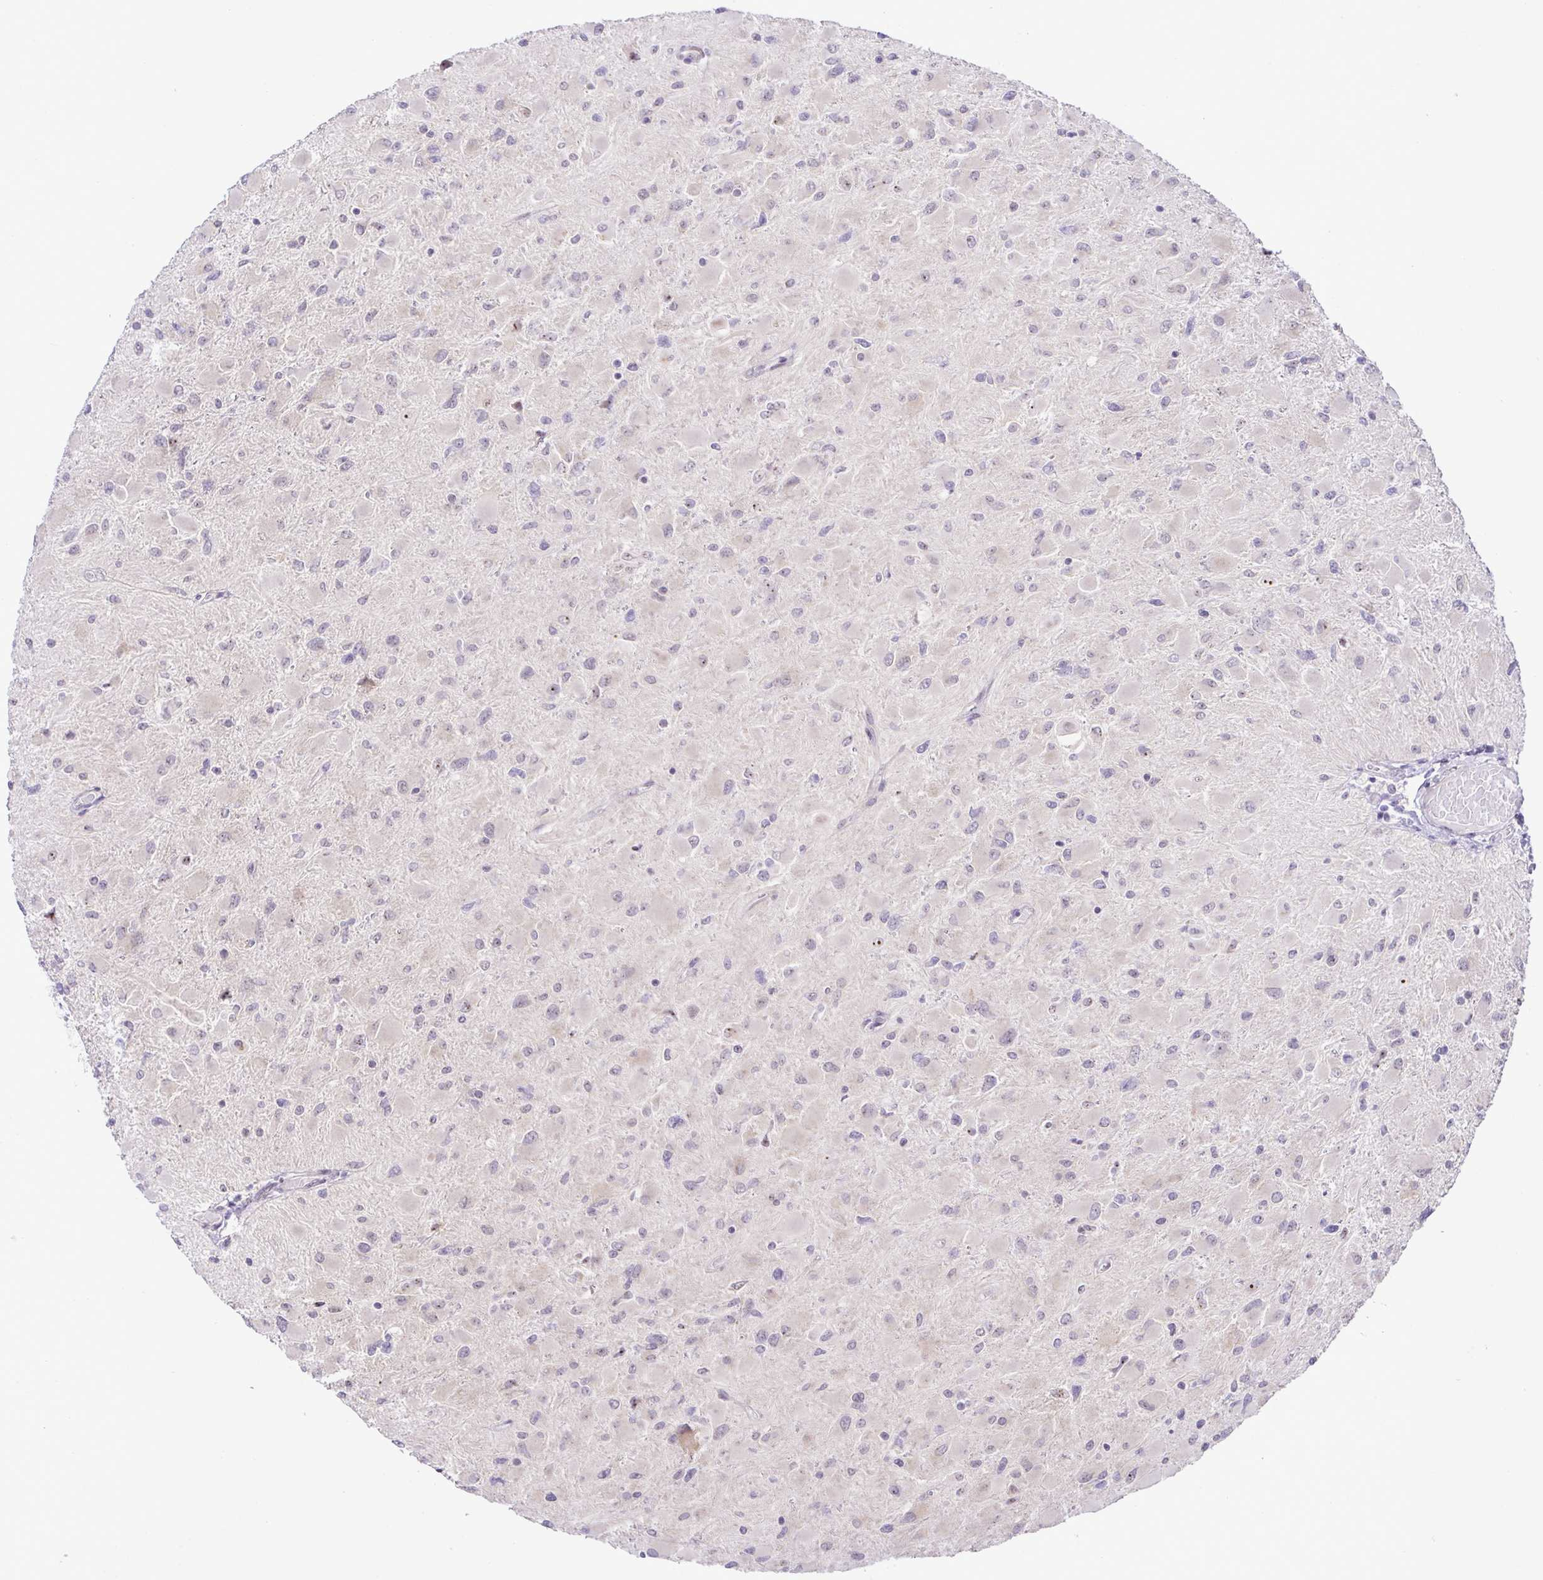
{"staining": {"intensity": "negative", "quantity": "none", "location": "none"}, "tissue": "glioma", "cell_type": "Tumor cells", "image_type": "cancer", "snomed": [{"axis": "morphology", "description": "Glioma, malignant, High grade"}, {"axis": "topography", "description": "Cerebral cortex"}], "caption": "Immunohistochemical staining of human high-grade glioma (malignant) displays no significant expression in tumor cells.", "gene": "RSL24D1", "patient": {"sex": "female", "age": 36}}